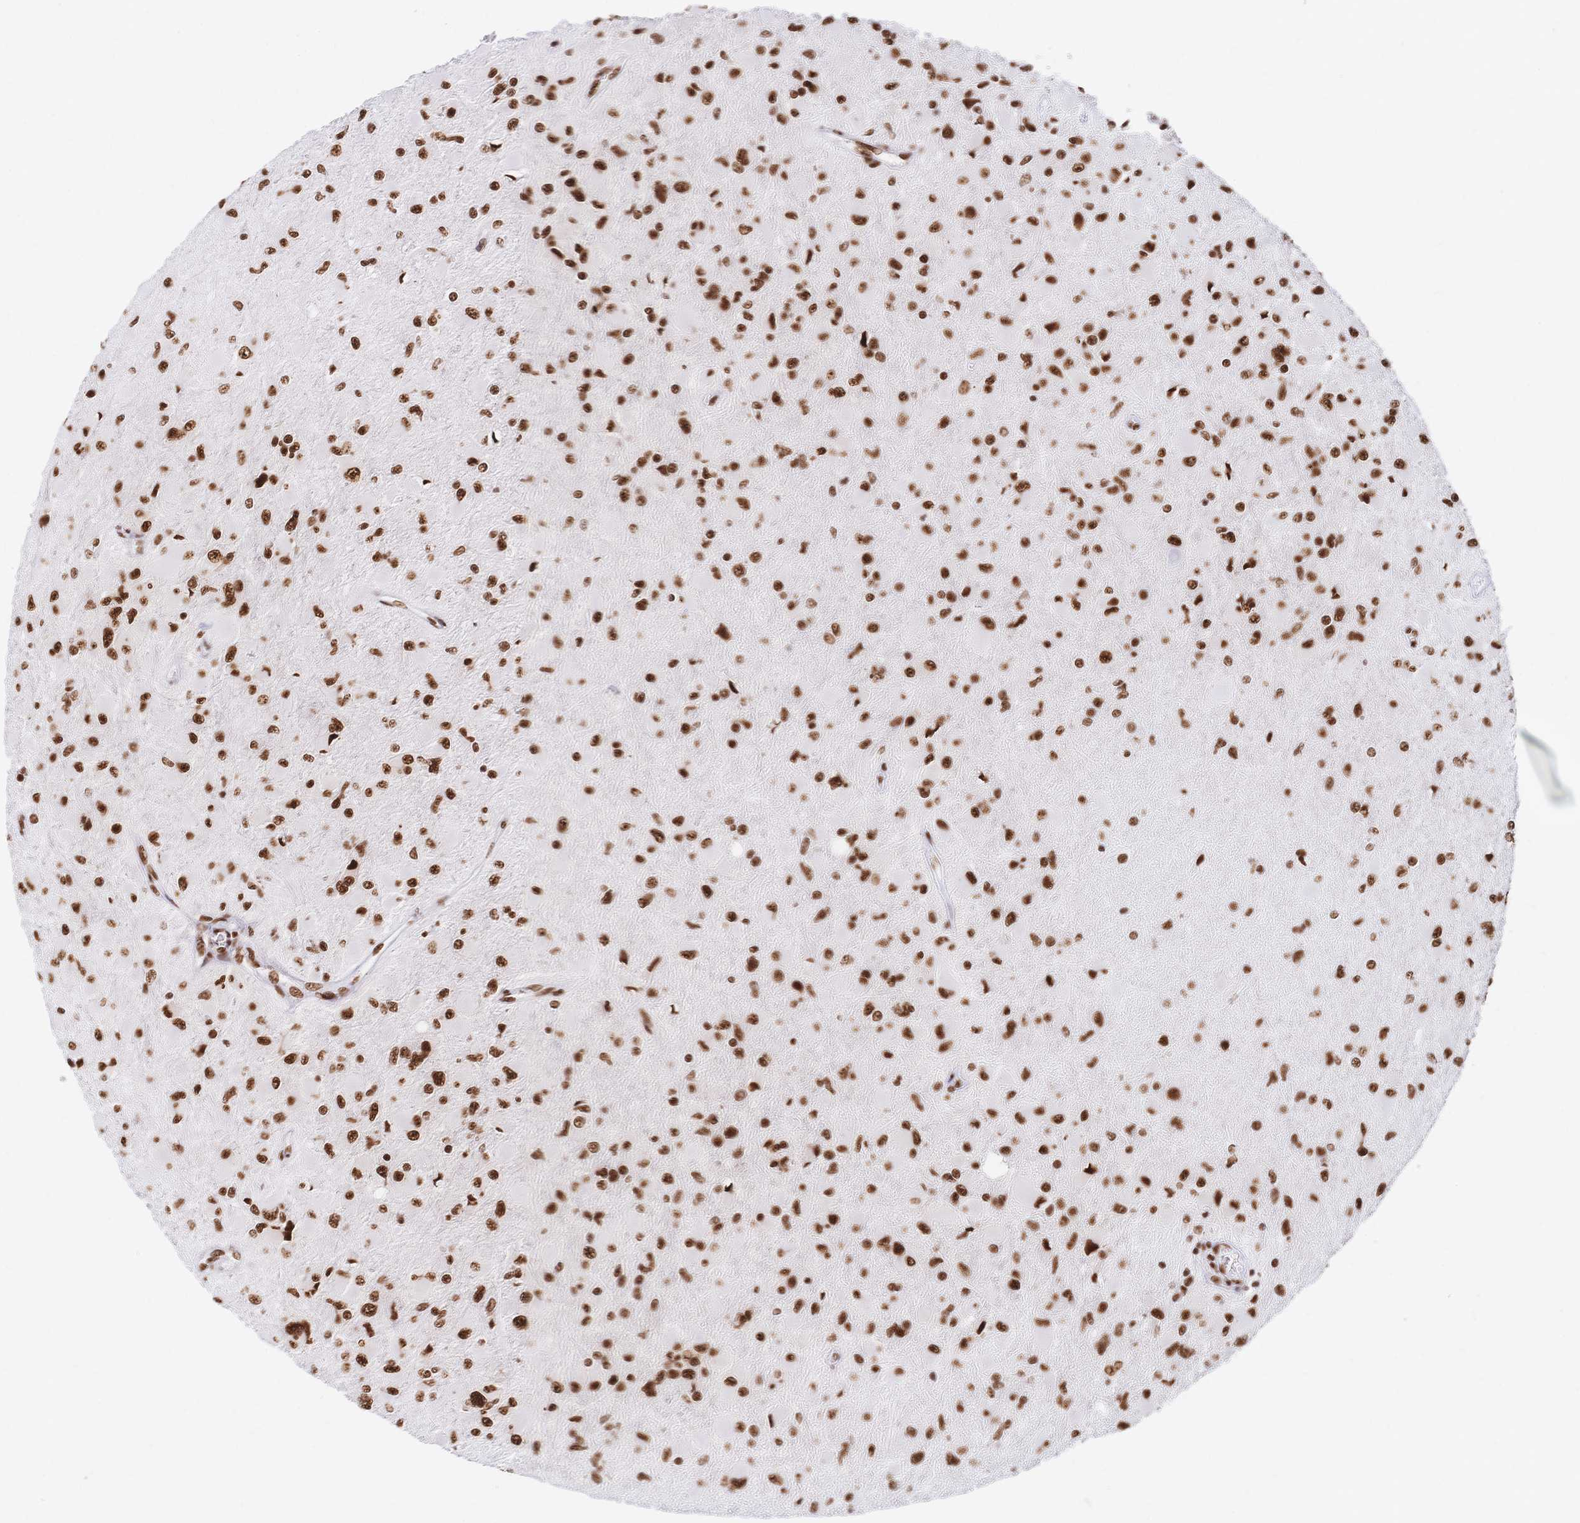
{"staining": {"intensity": "strong", "quantity": ">75%", "location": "nuclear"}, "tissue": "glioma", "cell_type": "Tumor cells", "image_type": "cancer", "snomed": [{"axis": "morphology", "description": "Glioma, malignant, High grade"}, {"axis": "topography", "description": "Cerebral cortex"}], "caption": "Immunohistochemical staining of human glioma exhibits high levels of strong nuclear expression in about >75% of tumor cells.", "gene": "SRSF1", "patient": {"sex": "female", "age": 36}}